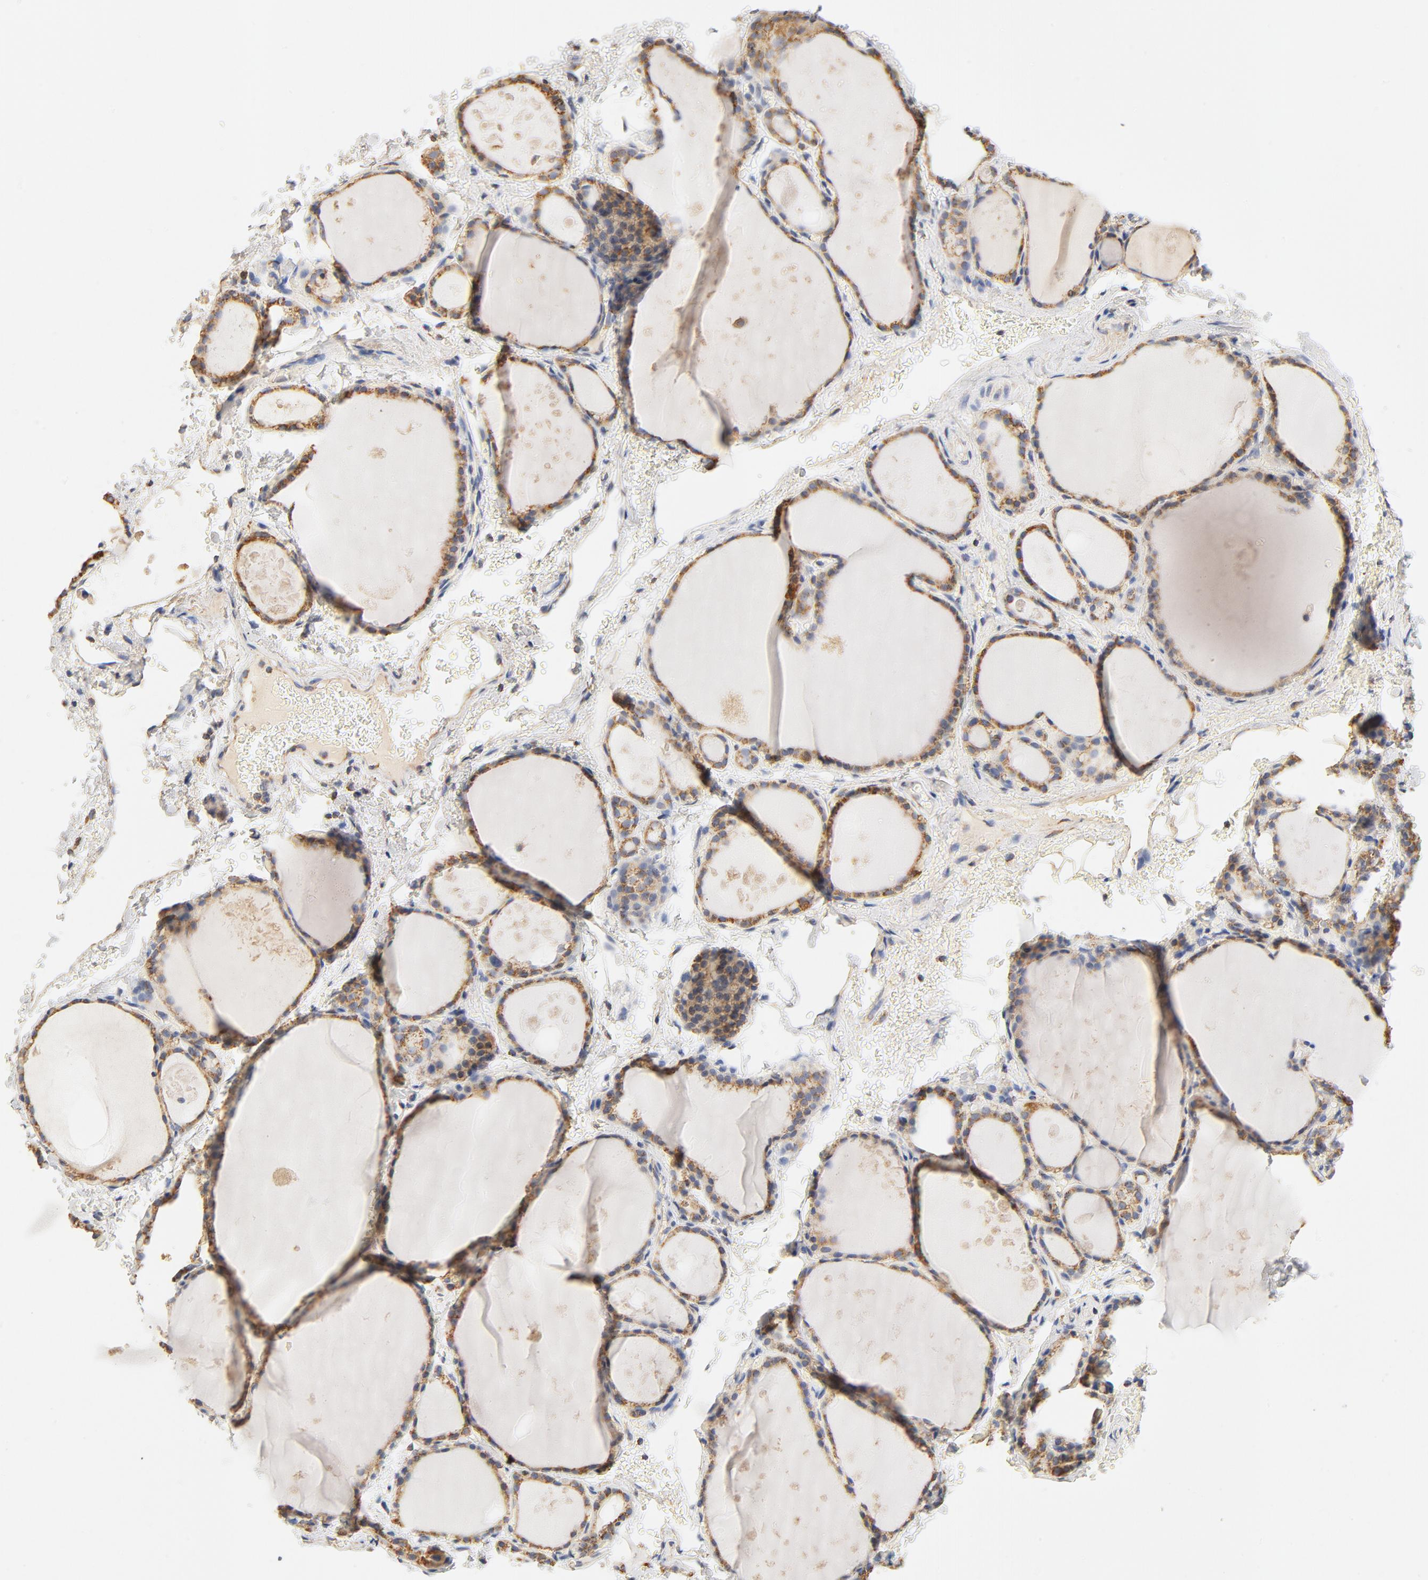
{"staining": {"intensity": "moderate", "quantity": ">75%", "location": "cytoplasmic/membranous"}, "tissue": "thyroid gland", "cell_type": "Glandular cells", "image_type": "normal", "snomed": [{"axis": "morphology", "description": "Normal tissue, NOS"}, {"axis": "topography", "description": "Thyroid gland"}], "caption": "IHC of benign thyroid gland demonstrates medium levels of moderate cytoplasmic/membranous positivity in about >75% of glandular cells. (DAB (3,3'-diaminobenzidine) IHC, brown staining for protein, blue staining for nuclei).", "gene": "COX4I1", "patient": {"sex": "male", "age": 61}}